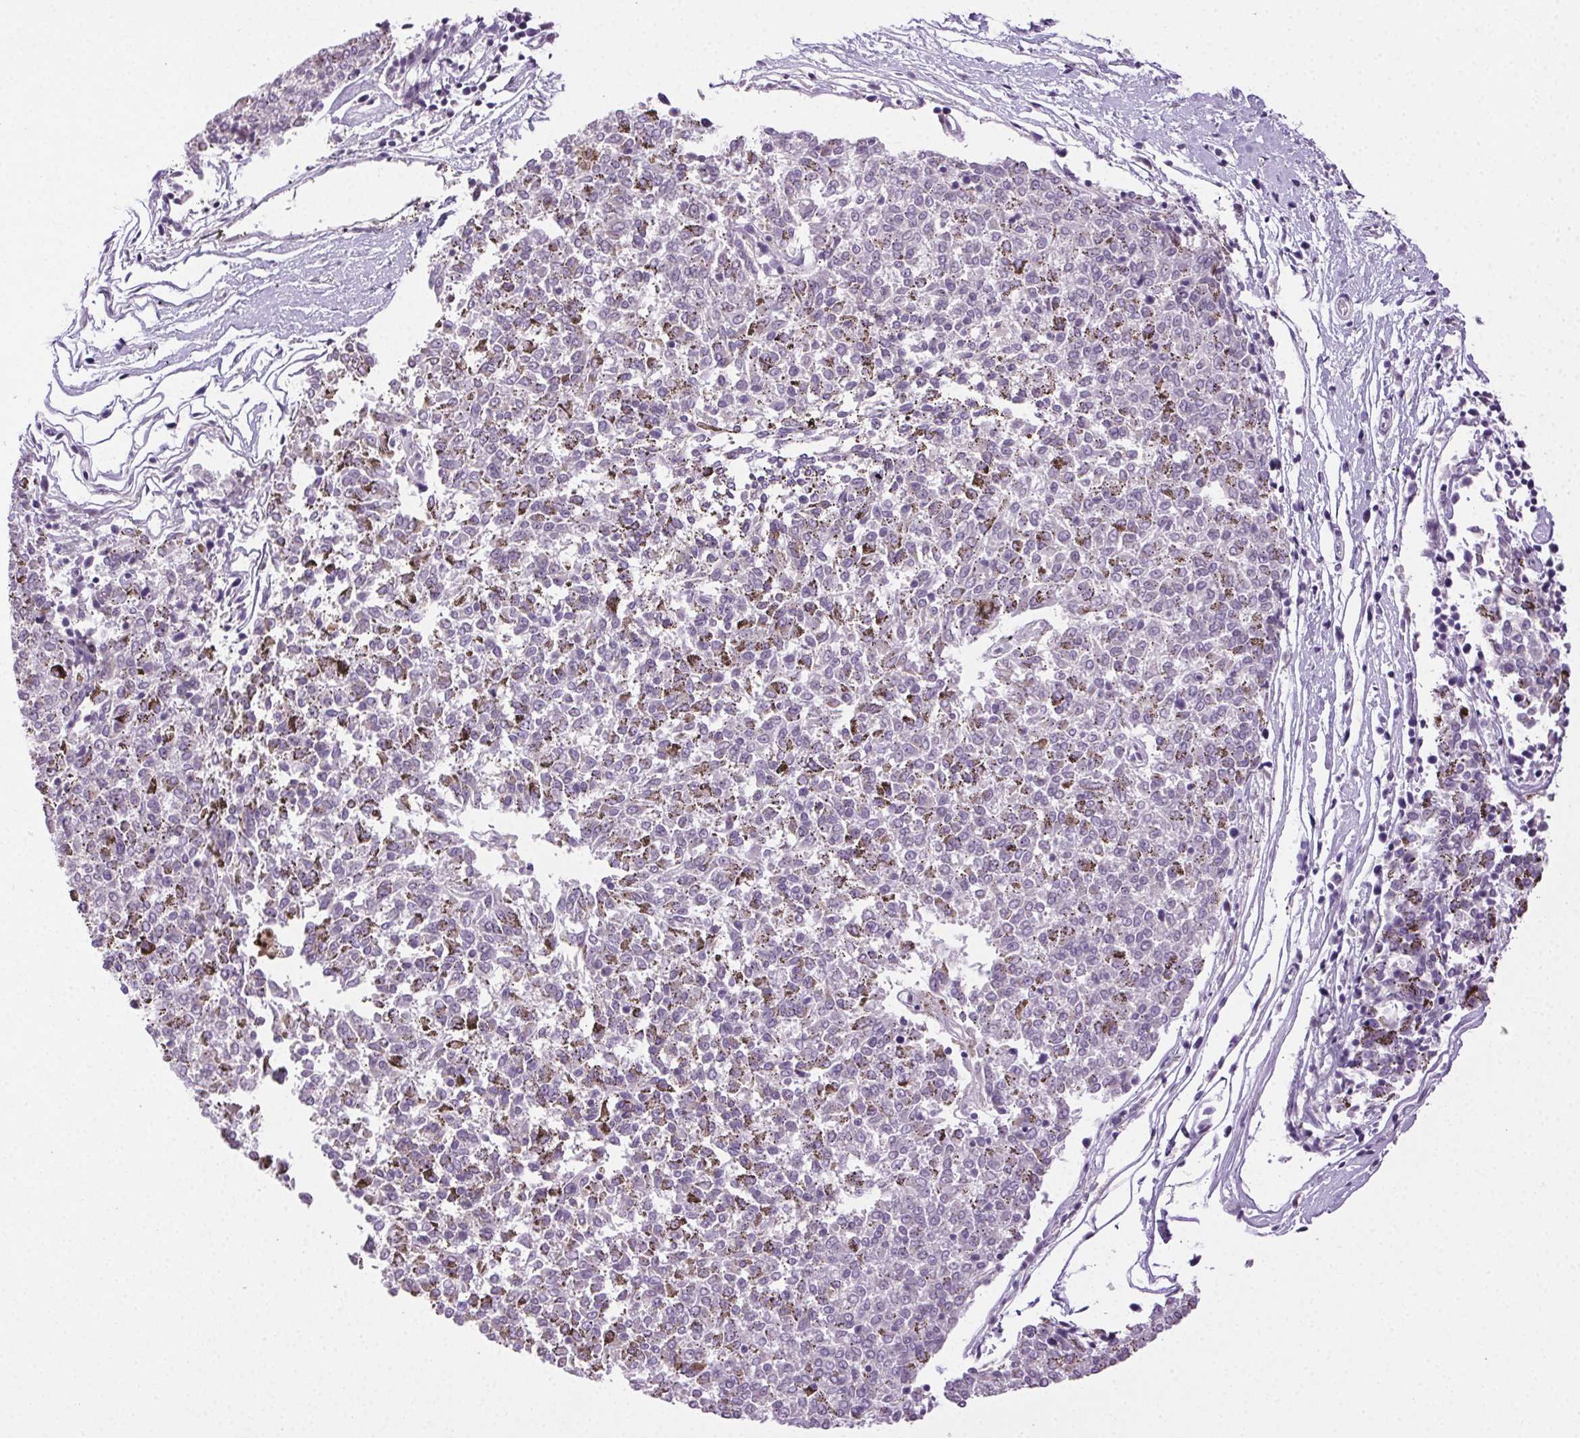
{"staining": {"intensity": "negative", "quantity": "none", "location": "none"}, "tissue": "melanoma", "cell_type": "Tumor cells", "image_type": "cancer", "snomed": [{"axis": "morphology", "description": "Malignant melanoma, NOS"}, {"axis": "topography", "description": "Skin"}], "caption": "DAB immunohistochemical staining of human malignant melanoma exhibits no significant expression in tumor cells.", "gene": "CLDN10", "patient": {"sex": "female", "age": 72}}